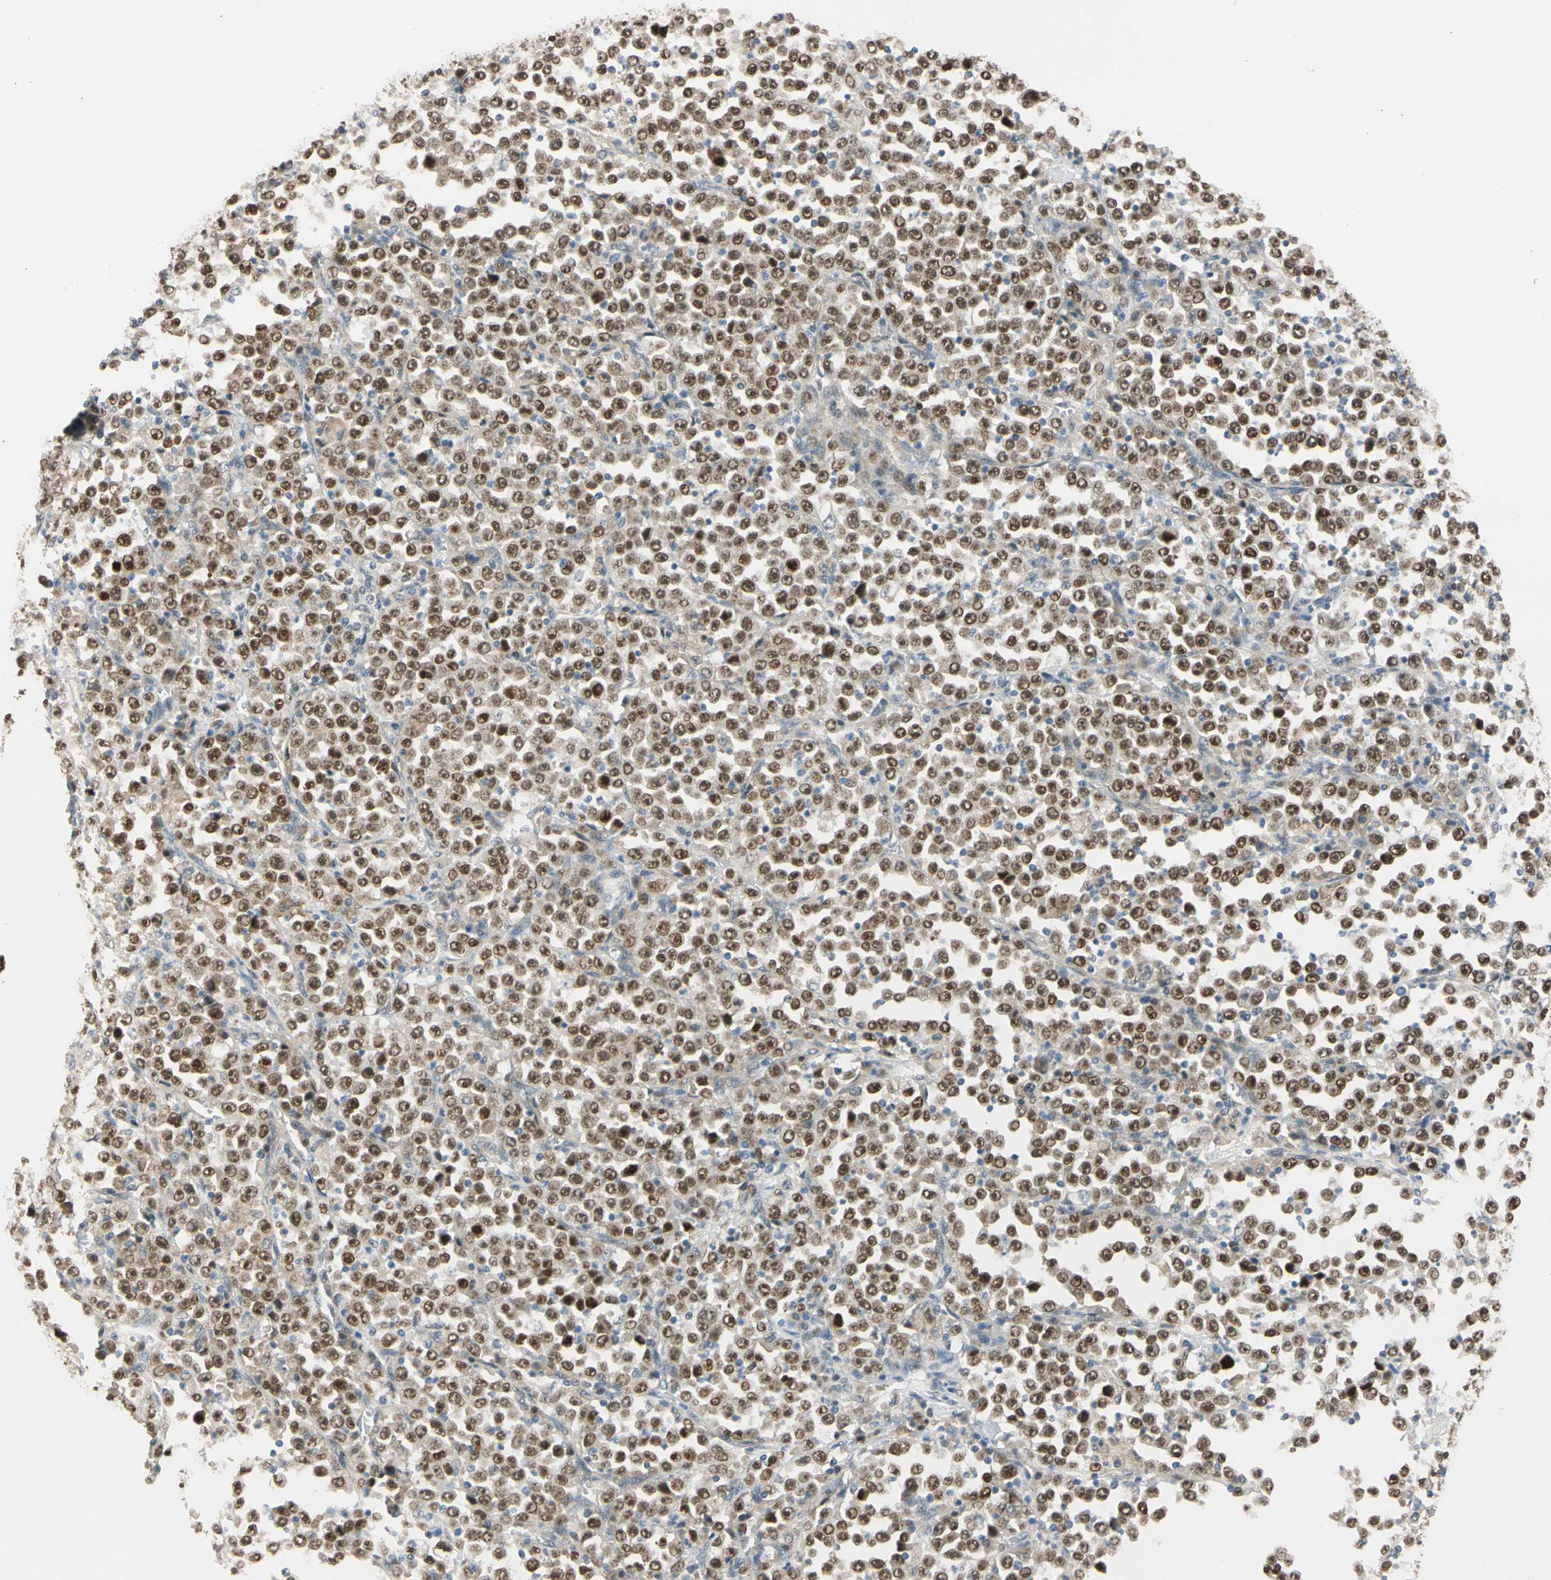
{"staining": {"intensity": "strong", "quantity": ">75%", "location": "cytoplasmic/membranous,nuclear"}, "tissue": "stomach cancer", "cell_type": "Tumor cells", "image_type": "cancer", "snomed": [{"axis": "morphology", "description": "Normal tissue, NOS"}, {"axis": "morphology", "description": "Adenocarcinoma, NOS"}, {"axis": "topography", "description": "Stomach, upper"}, {"axis": "topography", "description": "Stomach"}], "caption": "Immunohistochemical staining of stomach cancer (adenocarcinoma) shows strong cytoplasmic/membranous and nuclear protein expression in about >75% of tumor cells.", "gene": "RIOX2", "patient": {"sex": "male", "age": 59}}